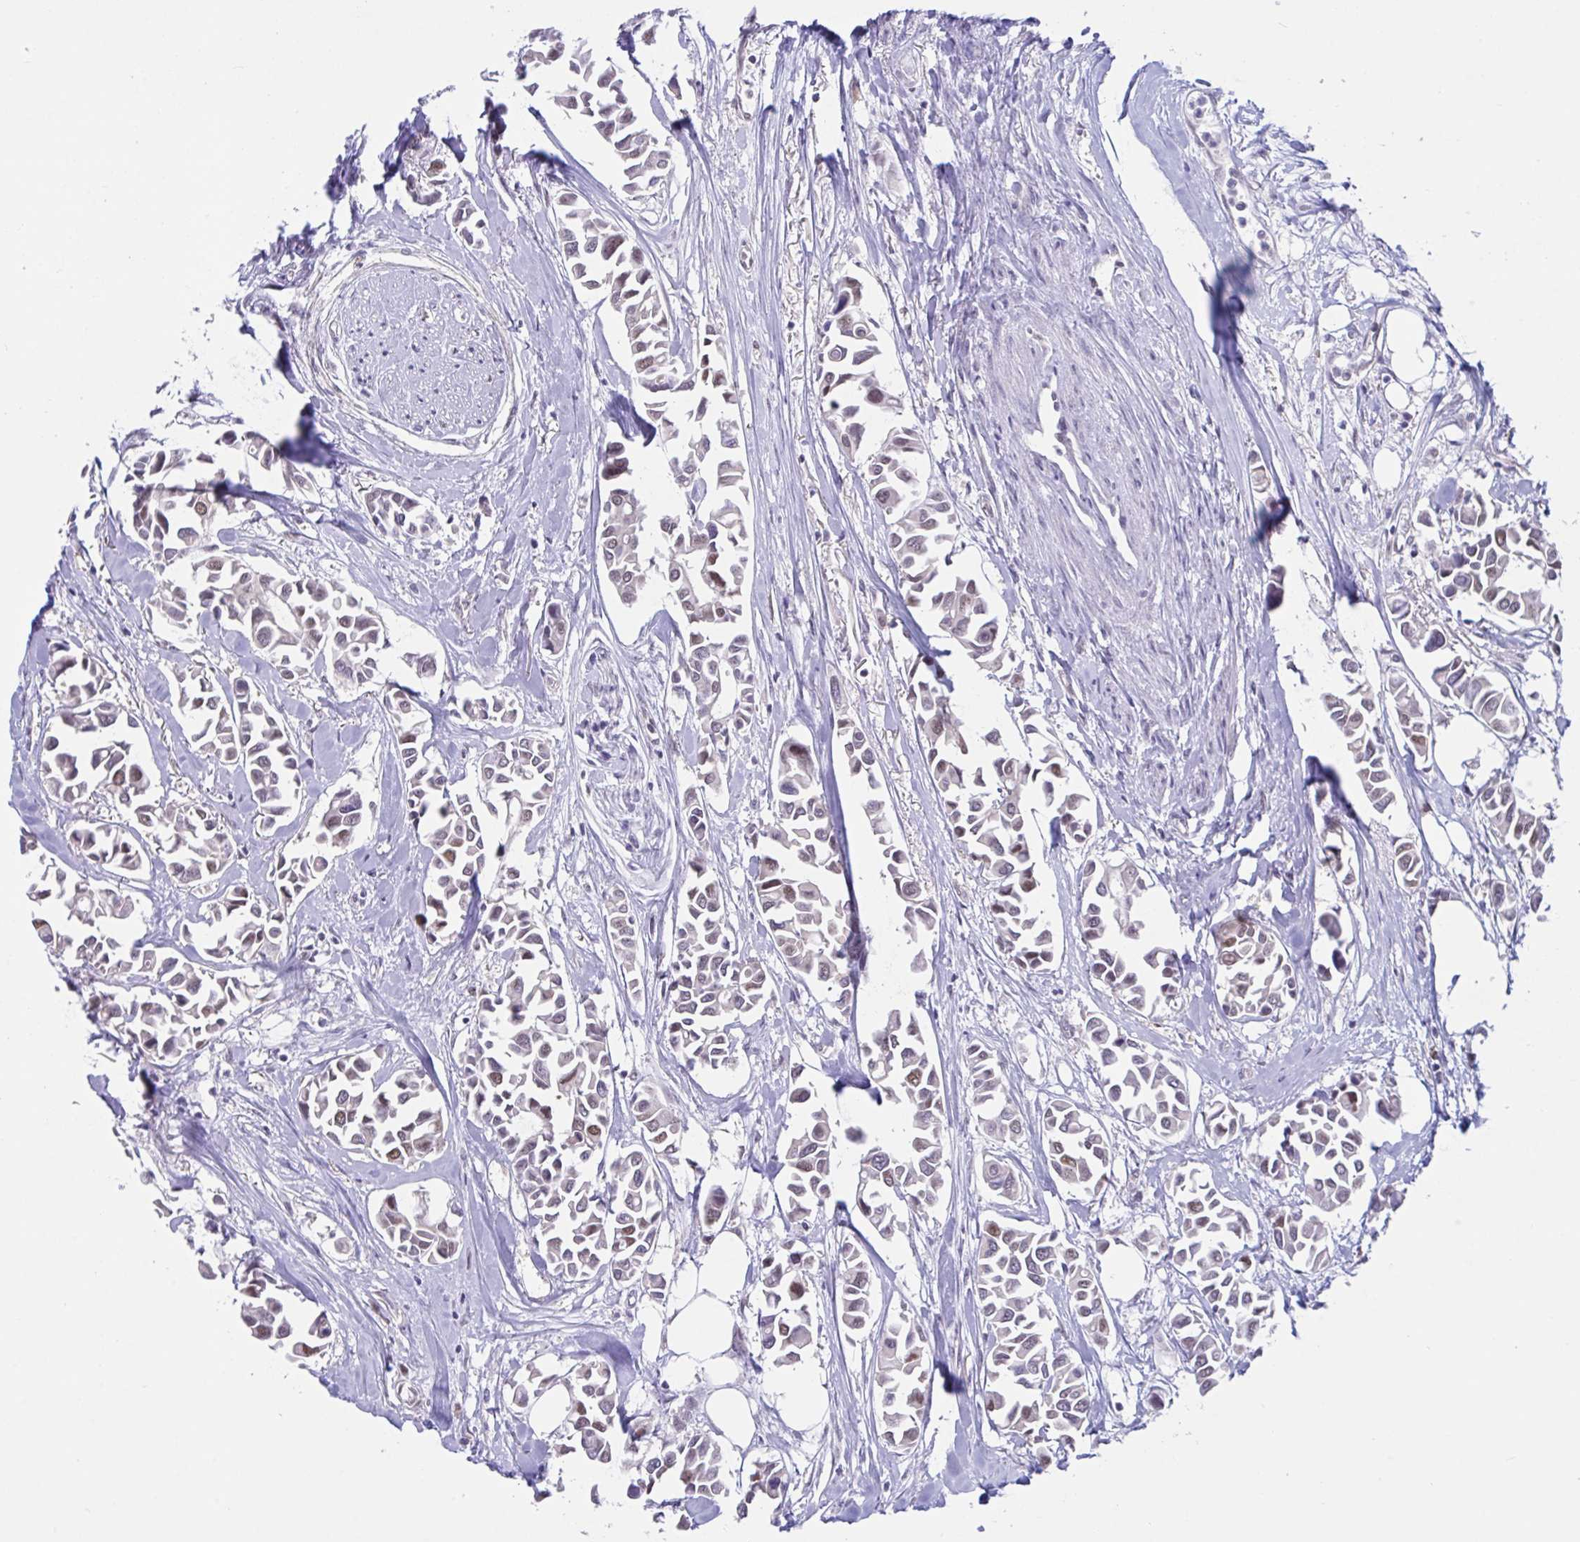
{"staining": {"intensity": "negative", "quantity": "none", "location": "none"}, "tissue": "breast cancer", "cell_type": "Tumor cells", "image_type": "cancer", "snomed": [{"axis": "morphology", "description": "Duct carcinoma"}, {"axis": "topography", "description": "Breast"}], "caption": "A micrograph of human breast invasive ductal carcinoma is negative for staining in tumor cells. Nuclei are stained in blue.", "gene": "ZNF444", "patient": {"sex": "female", "age": 54}}